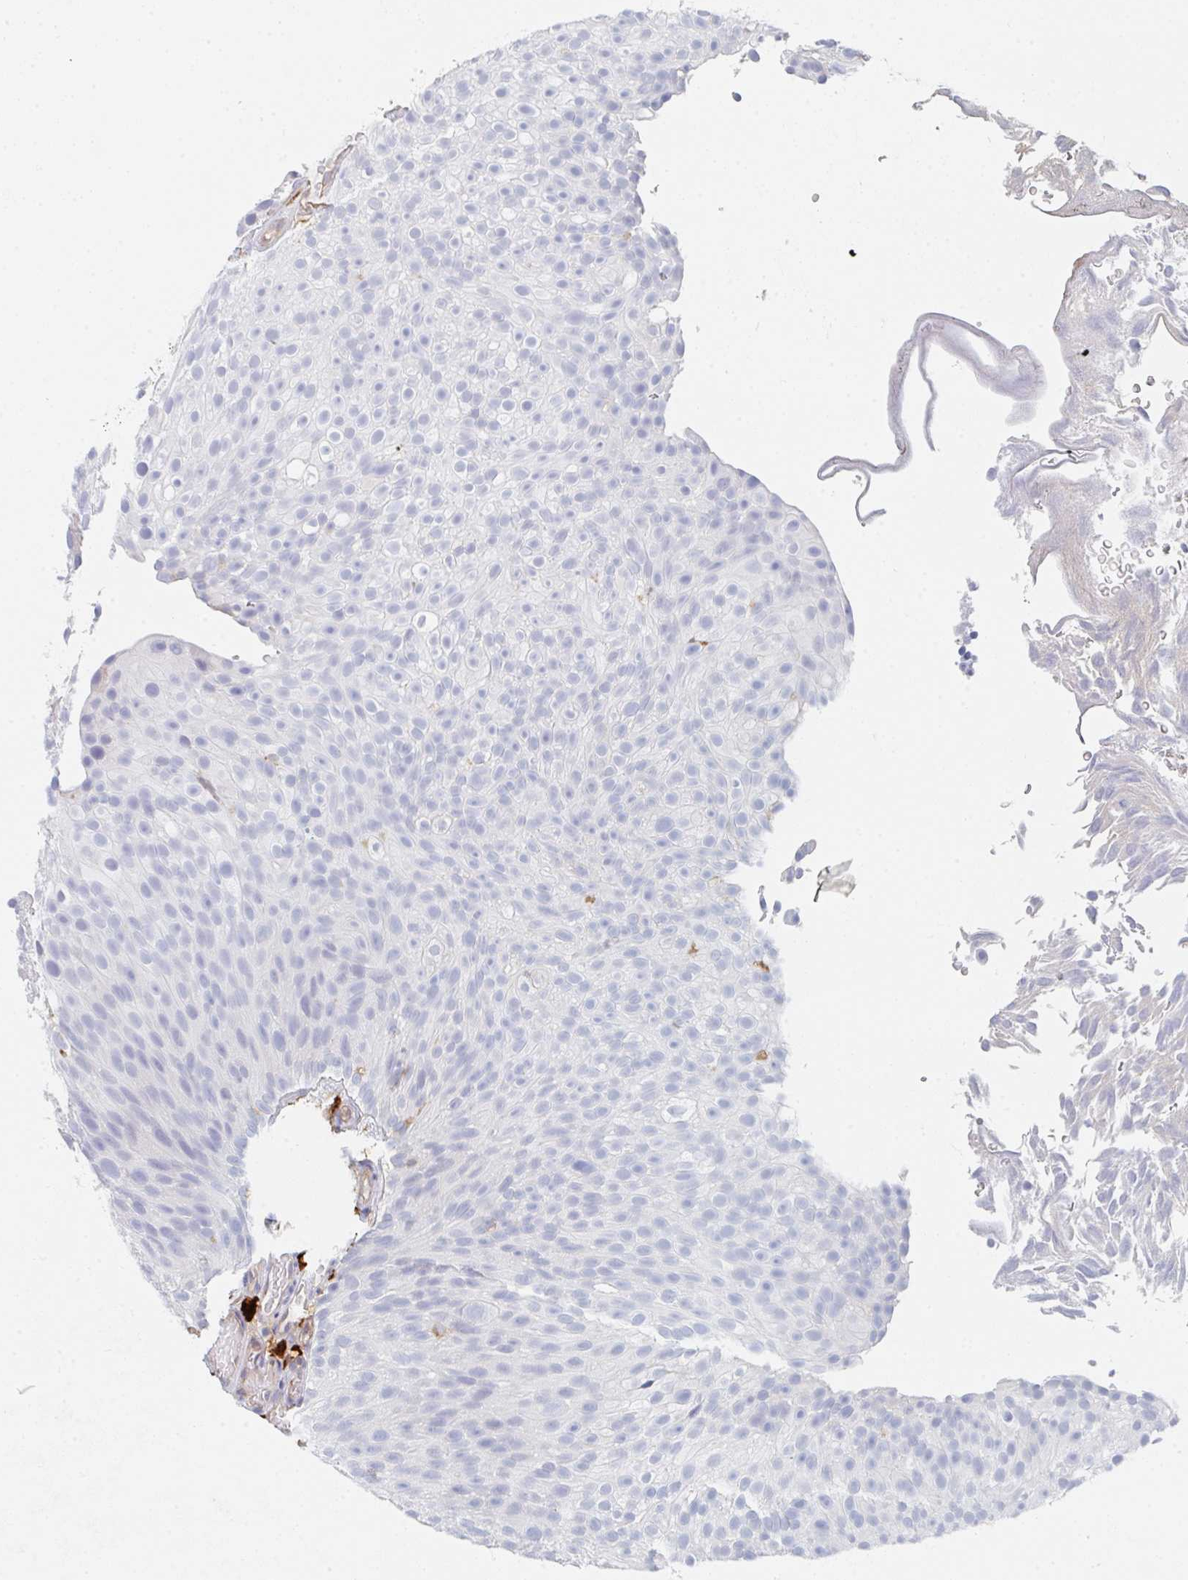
{"staining": {"intensity": "negative", "quantity": "none", "location": "none"}, "tissue": "urothelial cancer", "cell_type": "Tumor cells", "image_type": "cancer", "snomed": [{"axis": "morphology", "description": "Urothelial carcinoma, Low grade"}, {"axis": "topography", "description": "Urinary bladder"}], "caption": "Immunohistochemistry micrograph of neoplastic tissue: human urothelial cancer stained with DAB displays no significant protein expression in tumor cells.", "gene": "DAB2", "patient": {"sex": "male", "age": 78}}